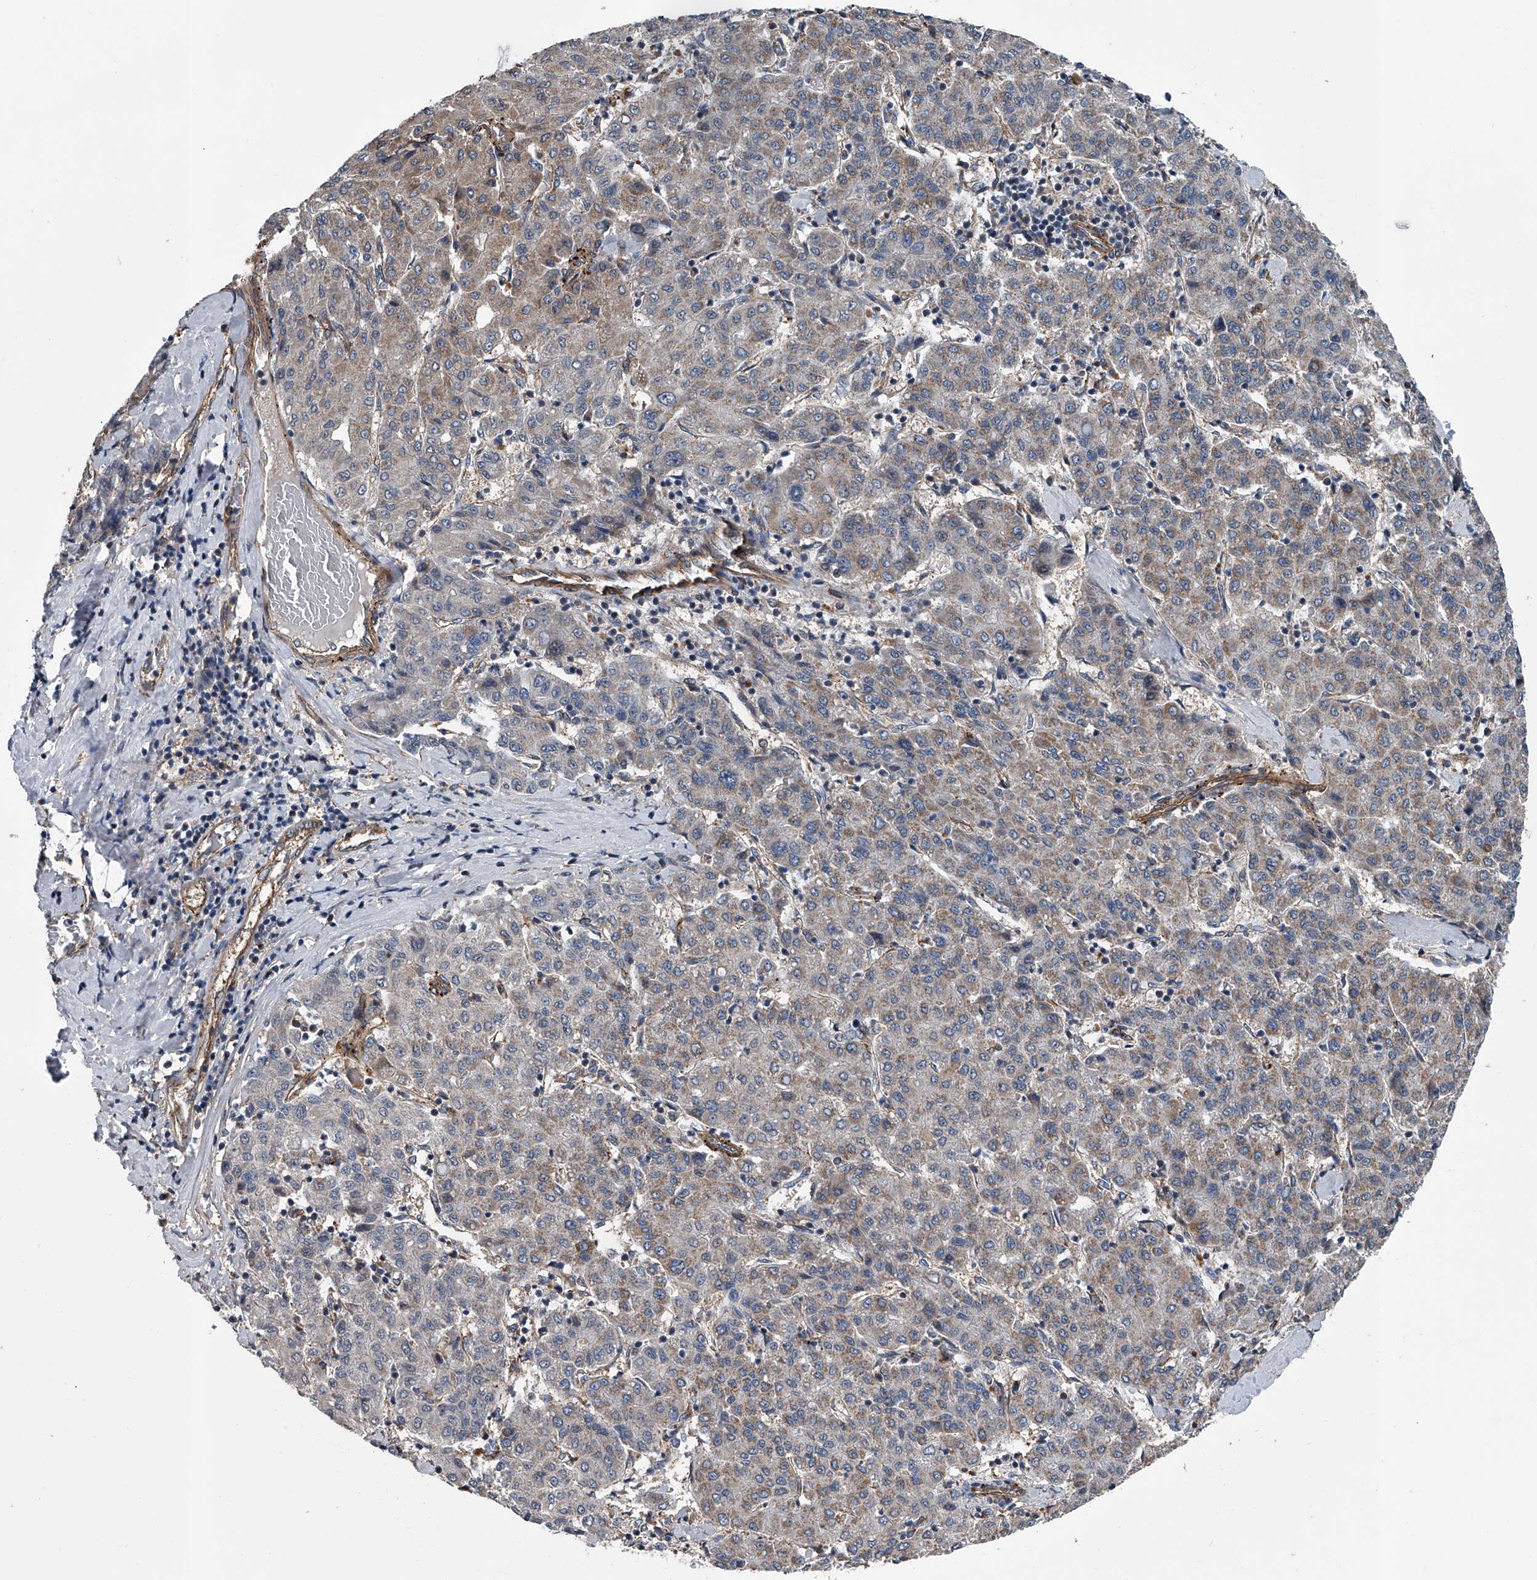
{"staining": {"intensity": "weak", "quantity": "<25%", "location": "cytoplasmic/membranous"}, "tissue": "liver cancer", "cell_type": "Tumor cells", "image_type": "cancer", "snomed": [{"axis": "morphology", "description": "Carcinoma, Hepatocellular, NOS"}, {"axis": "topography", "description": "Liver"}], "caption": "High magnification brightfield microscopy of liver cancer (hepatocellular carcinoma) stained with DAB (brown) and counterstained with hematoxylin (blue): tumor cells show no significant expression. The staining was performed using DAB to visualize the protein expression in brown, while the nuclei were stained in blue with hematoxylin (Magnification: 20x).", "gene": "LDLRAD2", "patient": {"sex": "male", "age": 65}}